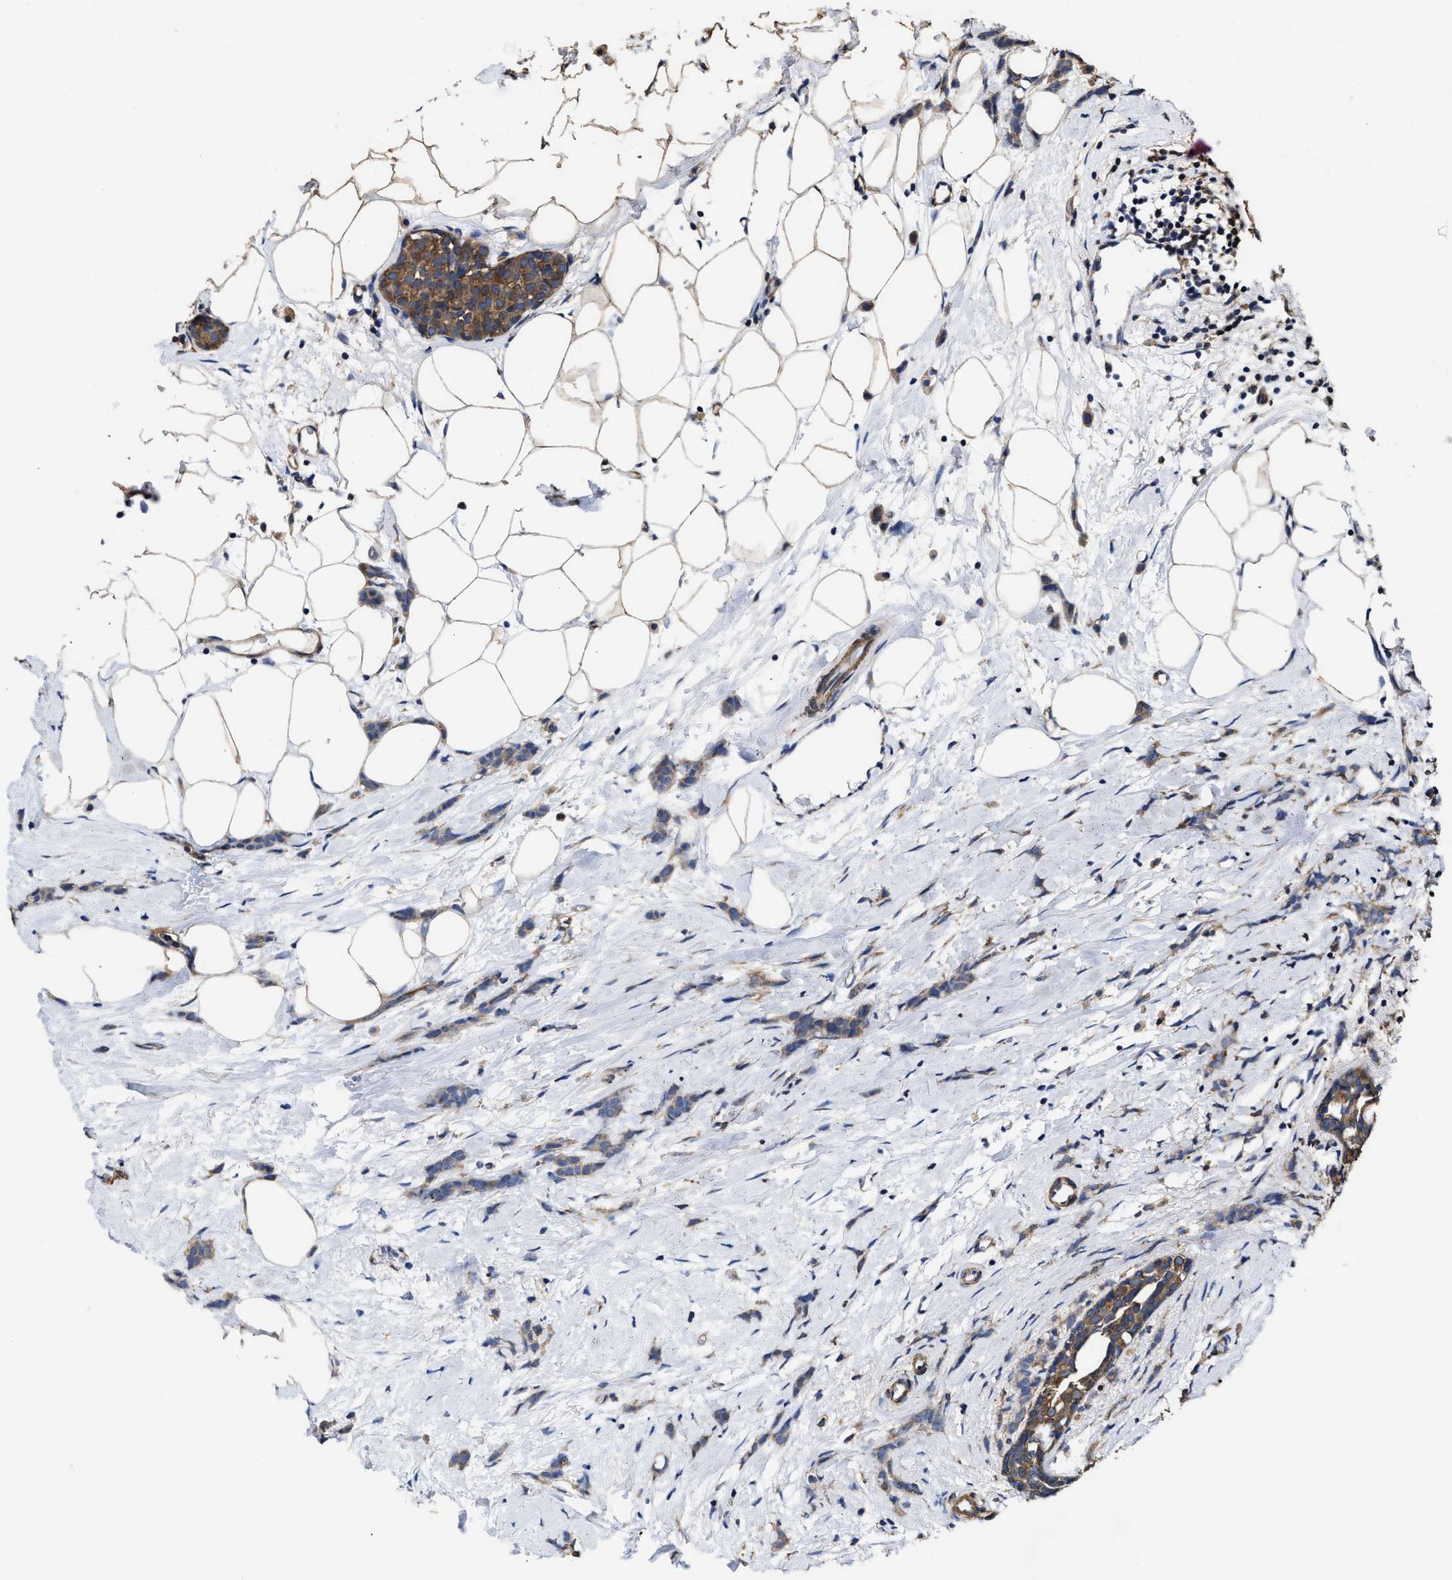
{"staining": {"intensity": "weak", "quantity": ">75%", "location": "cytoplasmic/membranous"}, "tissue": "breast cancer", "cell_type": "Tumor cells", "image_type": "cancer", "snomed": [{"axis": "morphology", "description": "Lobular carcinoma, in situ"}, {"axis": "morphology", "description": "Lobular carcinoma"}, {"axis": "topography", "description": "Breast"}], "caption": "An immunohistochemistry photomicrograph of tumor tissue is shown. Protein staining in brown shows weak cytoplasmic/membranous positivity in breast cancer within tumor cells.", "gene": "SFXN4", "patient": {"sex": "female", "age": 41}}